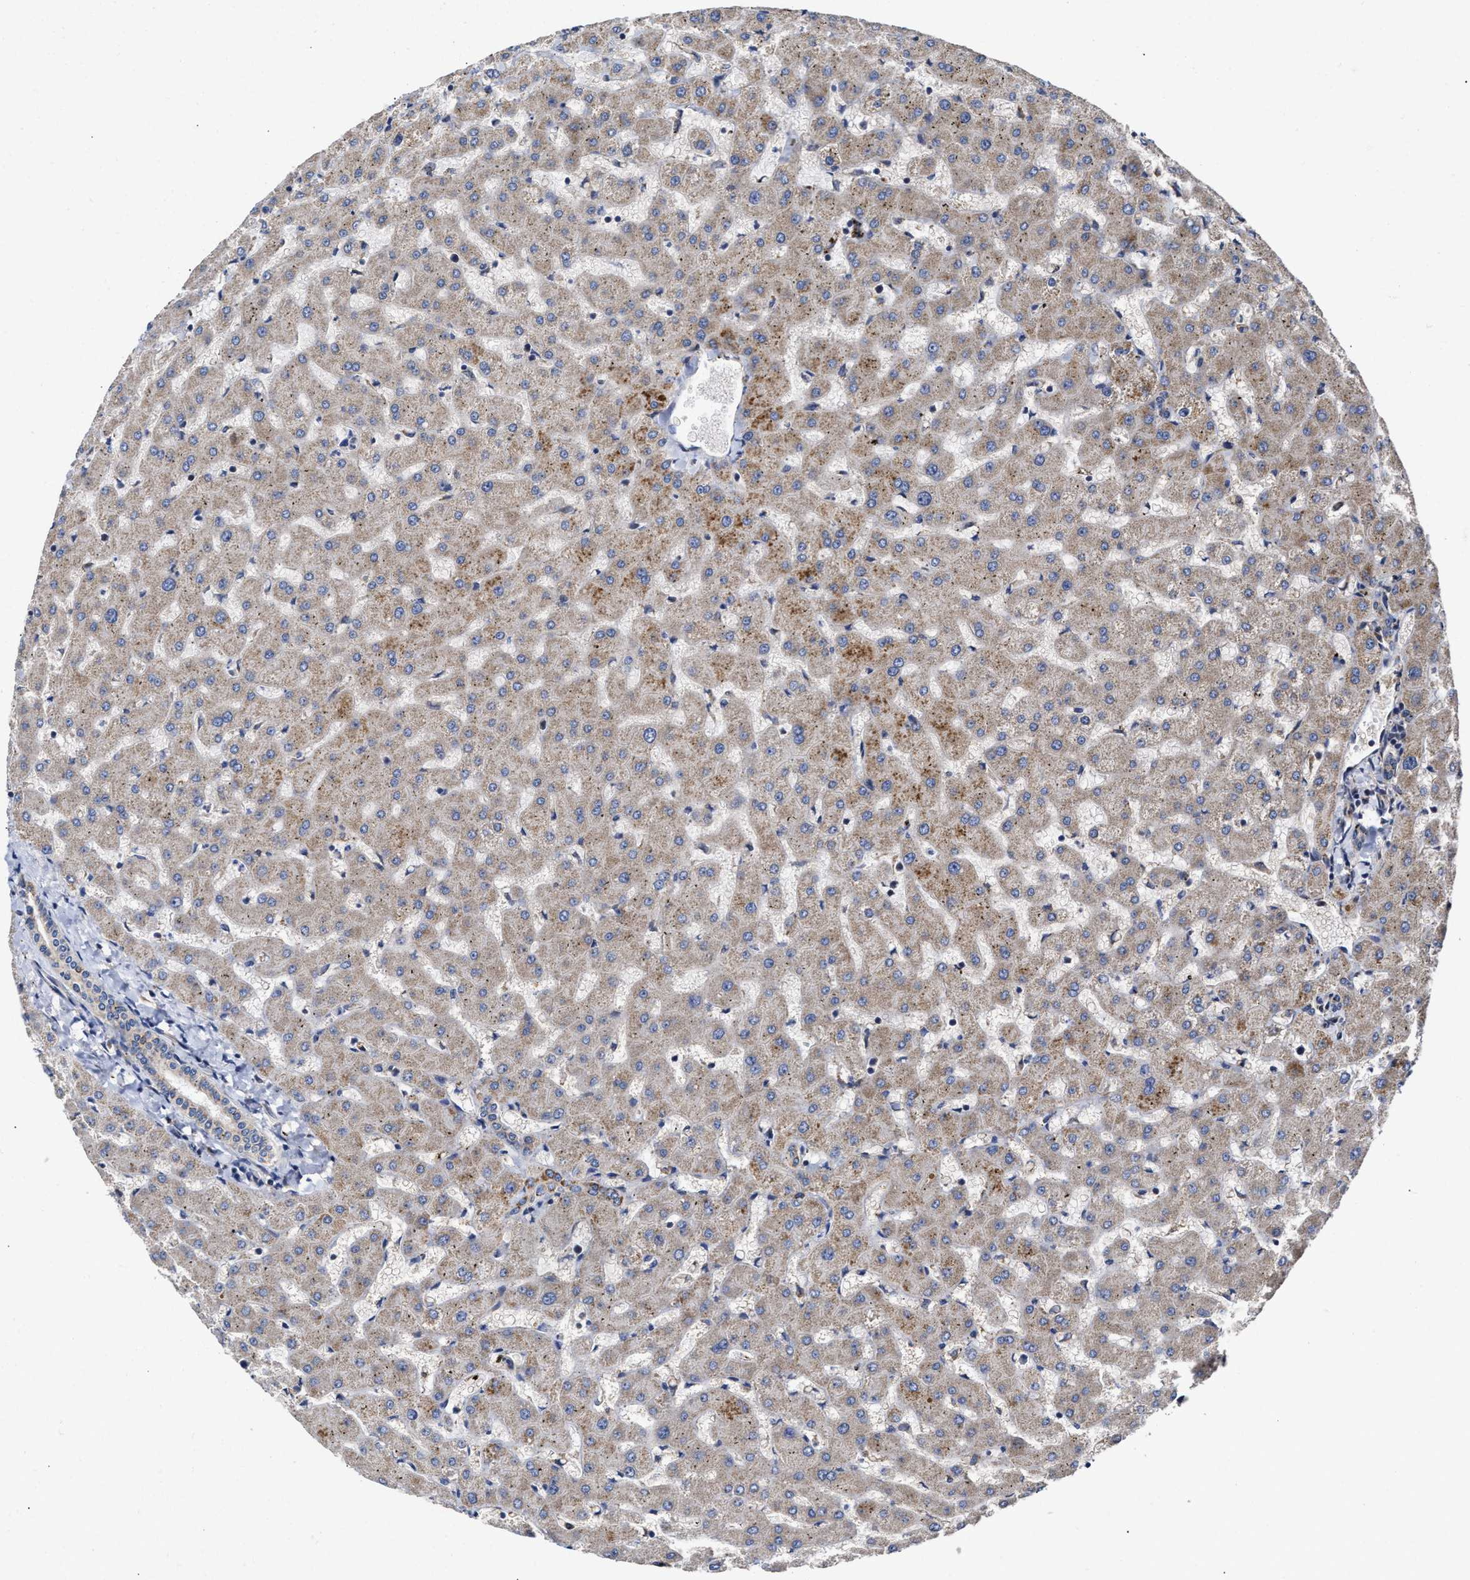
{"staining": {"intensity": "moderate", "quantity": "<25%", "location": "cytoplasmic/membranous"}, "tissue": "liver", "cell_type": "Cholangiocytes", "image_type": "normal", "snomed": [{"axis": "morphology", "description": "Normal tissue, NOS"}, {"axis": "topography", "description": "Liver"}], "caption": "Immunohistochemistry (IHC) image of normal liver: human liver stained using IHC shows low levels of moderate protein expression localized specifically in the cytoplasmic/membranous of cholangiocytes, appearing as a cytoplasmic/membranous brown color.", "gene": "MALSU1", "patient": {"sex": "female", "age": 63}}